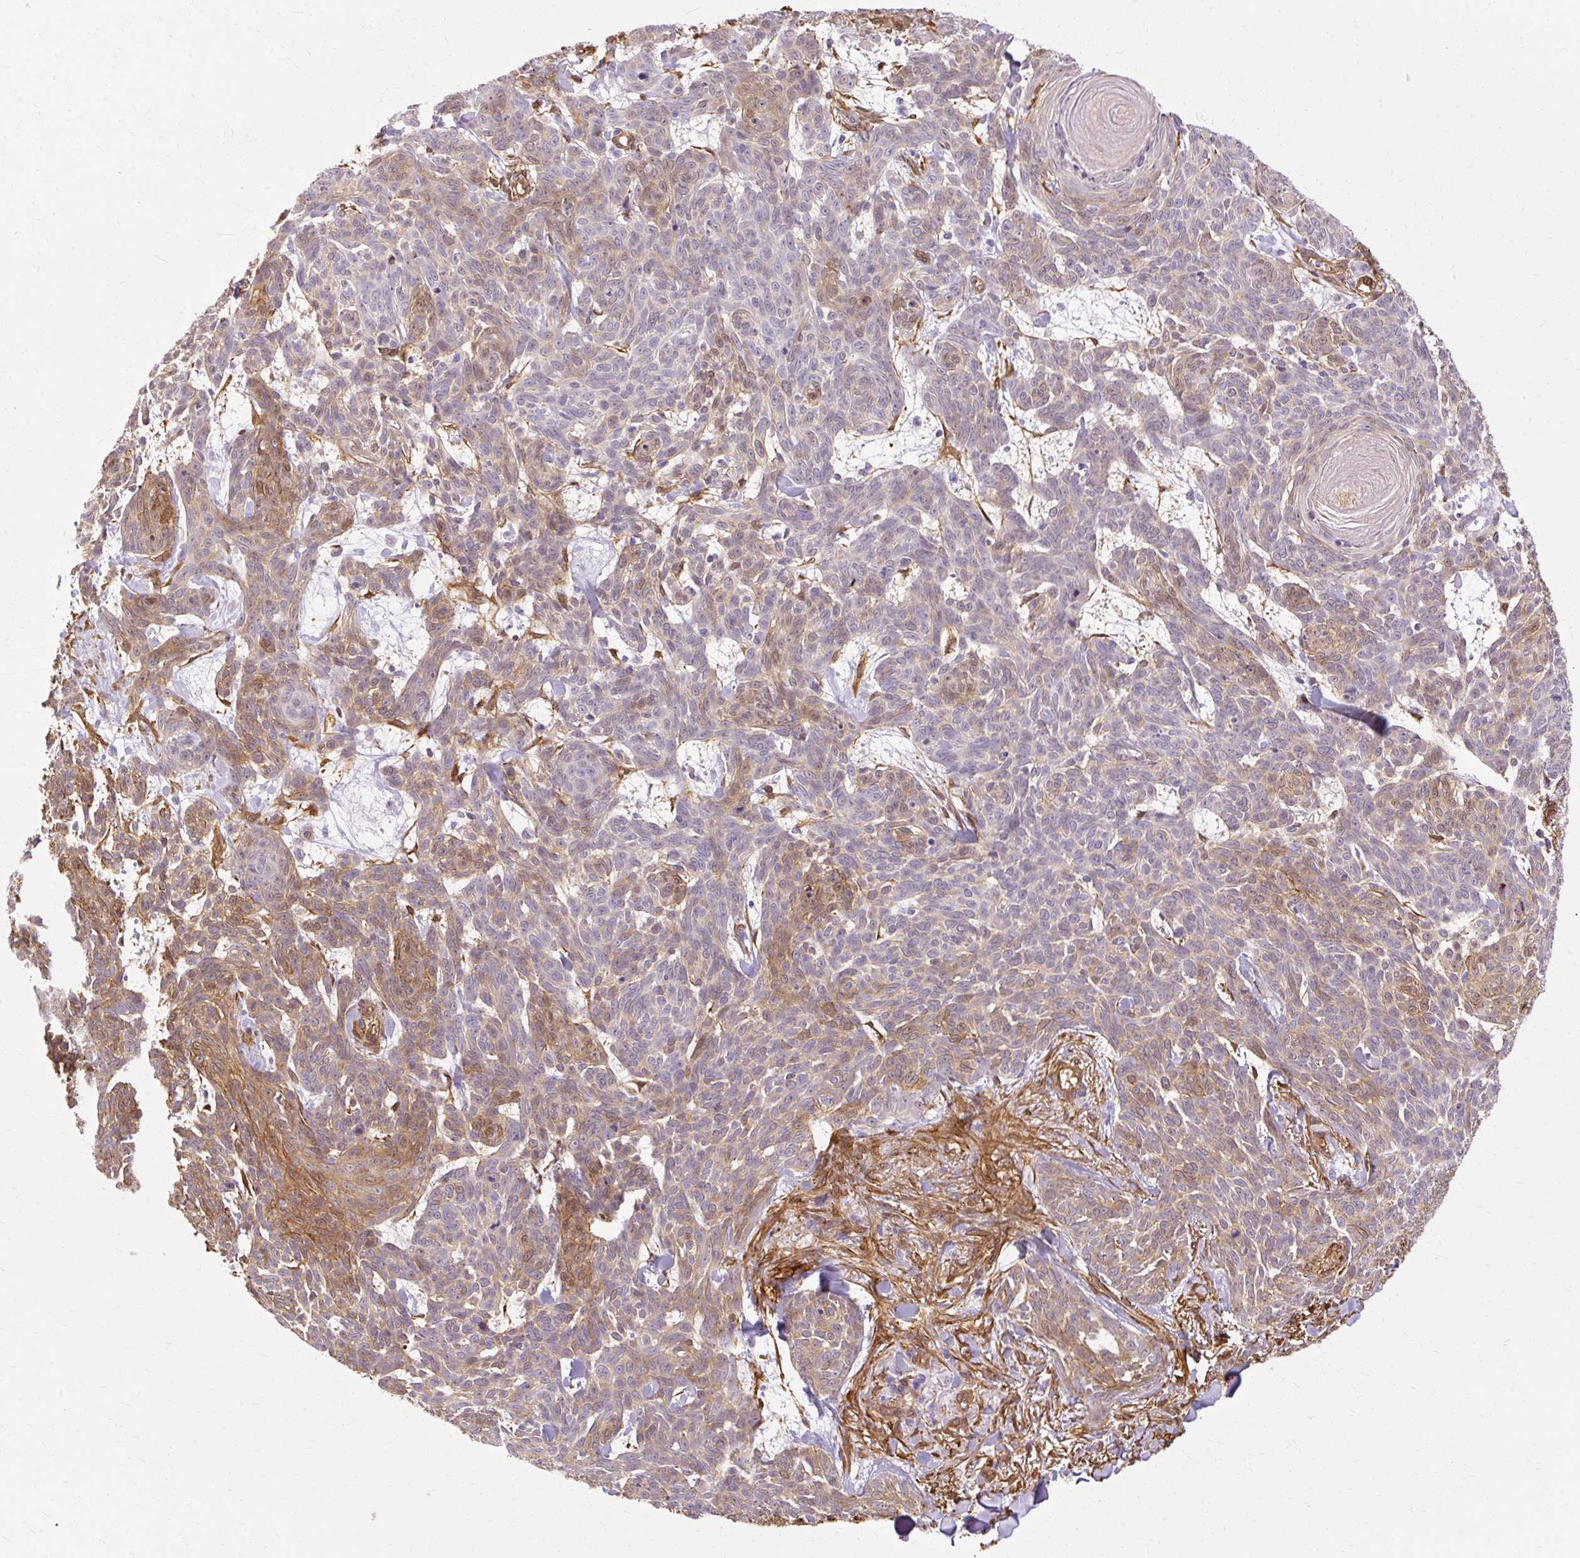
{"staining": {"intensity": "moderate", "quantity": "<25%", "location": "cytoplasmic/membranous"}, "tissue": "skin cancer", "cell_type": "Tumor cells", "image_type": "cancer", "snomed": [{"axis": "morphology", "description": "Basal cell carcinoma"}, {"axis": "topography", "description": "Skin"}], "caption": "Immunohistochemistry (IHC) of human basal cell carcinoma (skin) displays low levels of moderate cytoplasmic/membranous staining in about <25% of tumor cells.", "gene": "CNN3", "patient": {"sex": "female", "age": 93}}